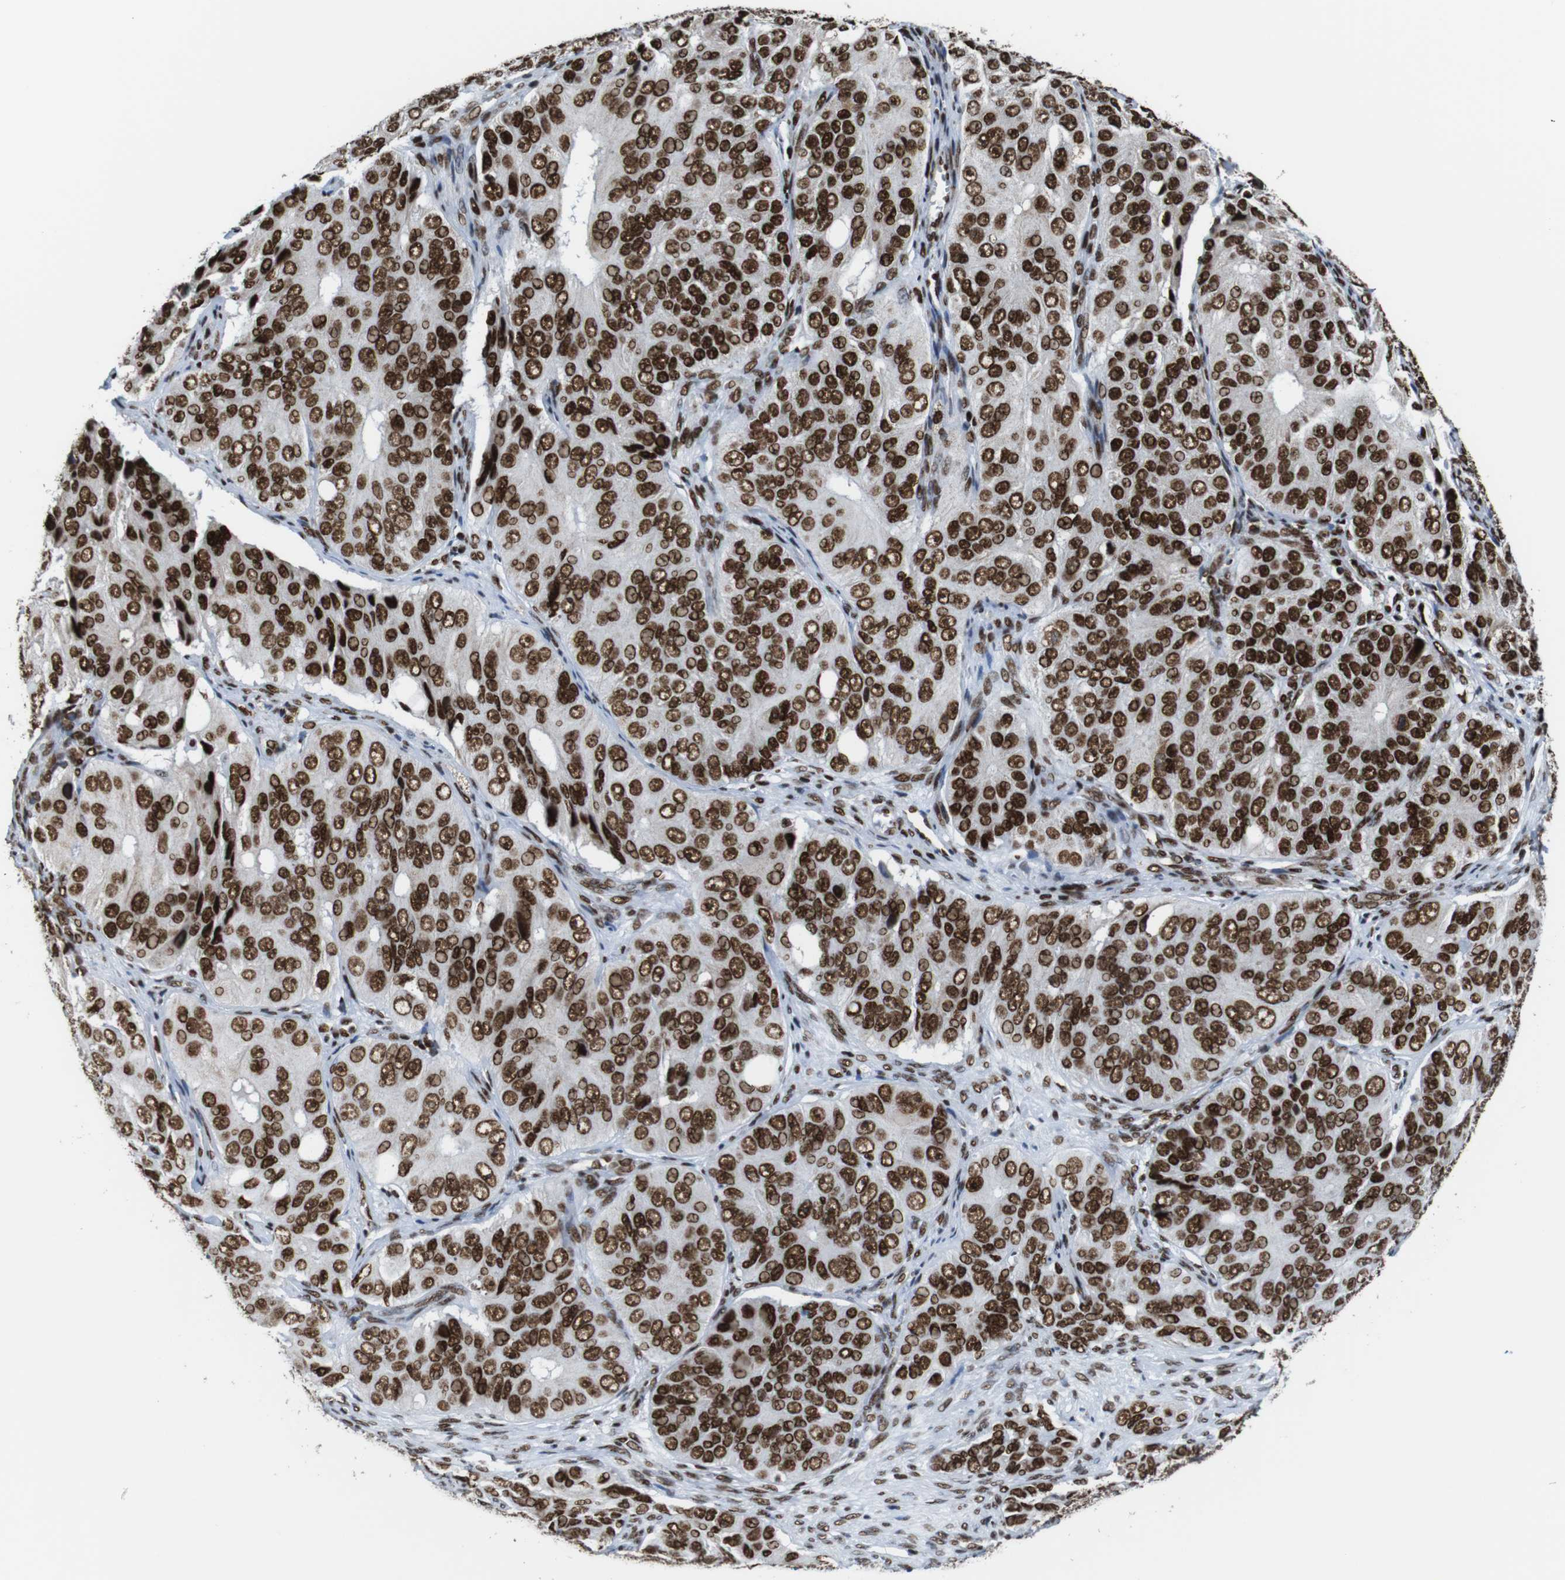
{"staining": {"intensity": "strong", "quantity": ">75%", "location": "nuclear"}, "tissue": "ovarian cancer", "cell_type": "Tumor cells", "image_type": "cancer", "snomed": [{"axis": "morphology", "description": "Carcinoma, endometroid"}, {"axis": "topography", "description": "Ovary"}], "caption": "Immunohistochemical staining of human ovarian cancer (endometroid carcinoma) exhibits high levels of strong nuclear expression in approximately >75% of tumor cells.", "gene": "ROMO1", "patient": {"sex": "female", "age": 51}}